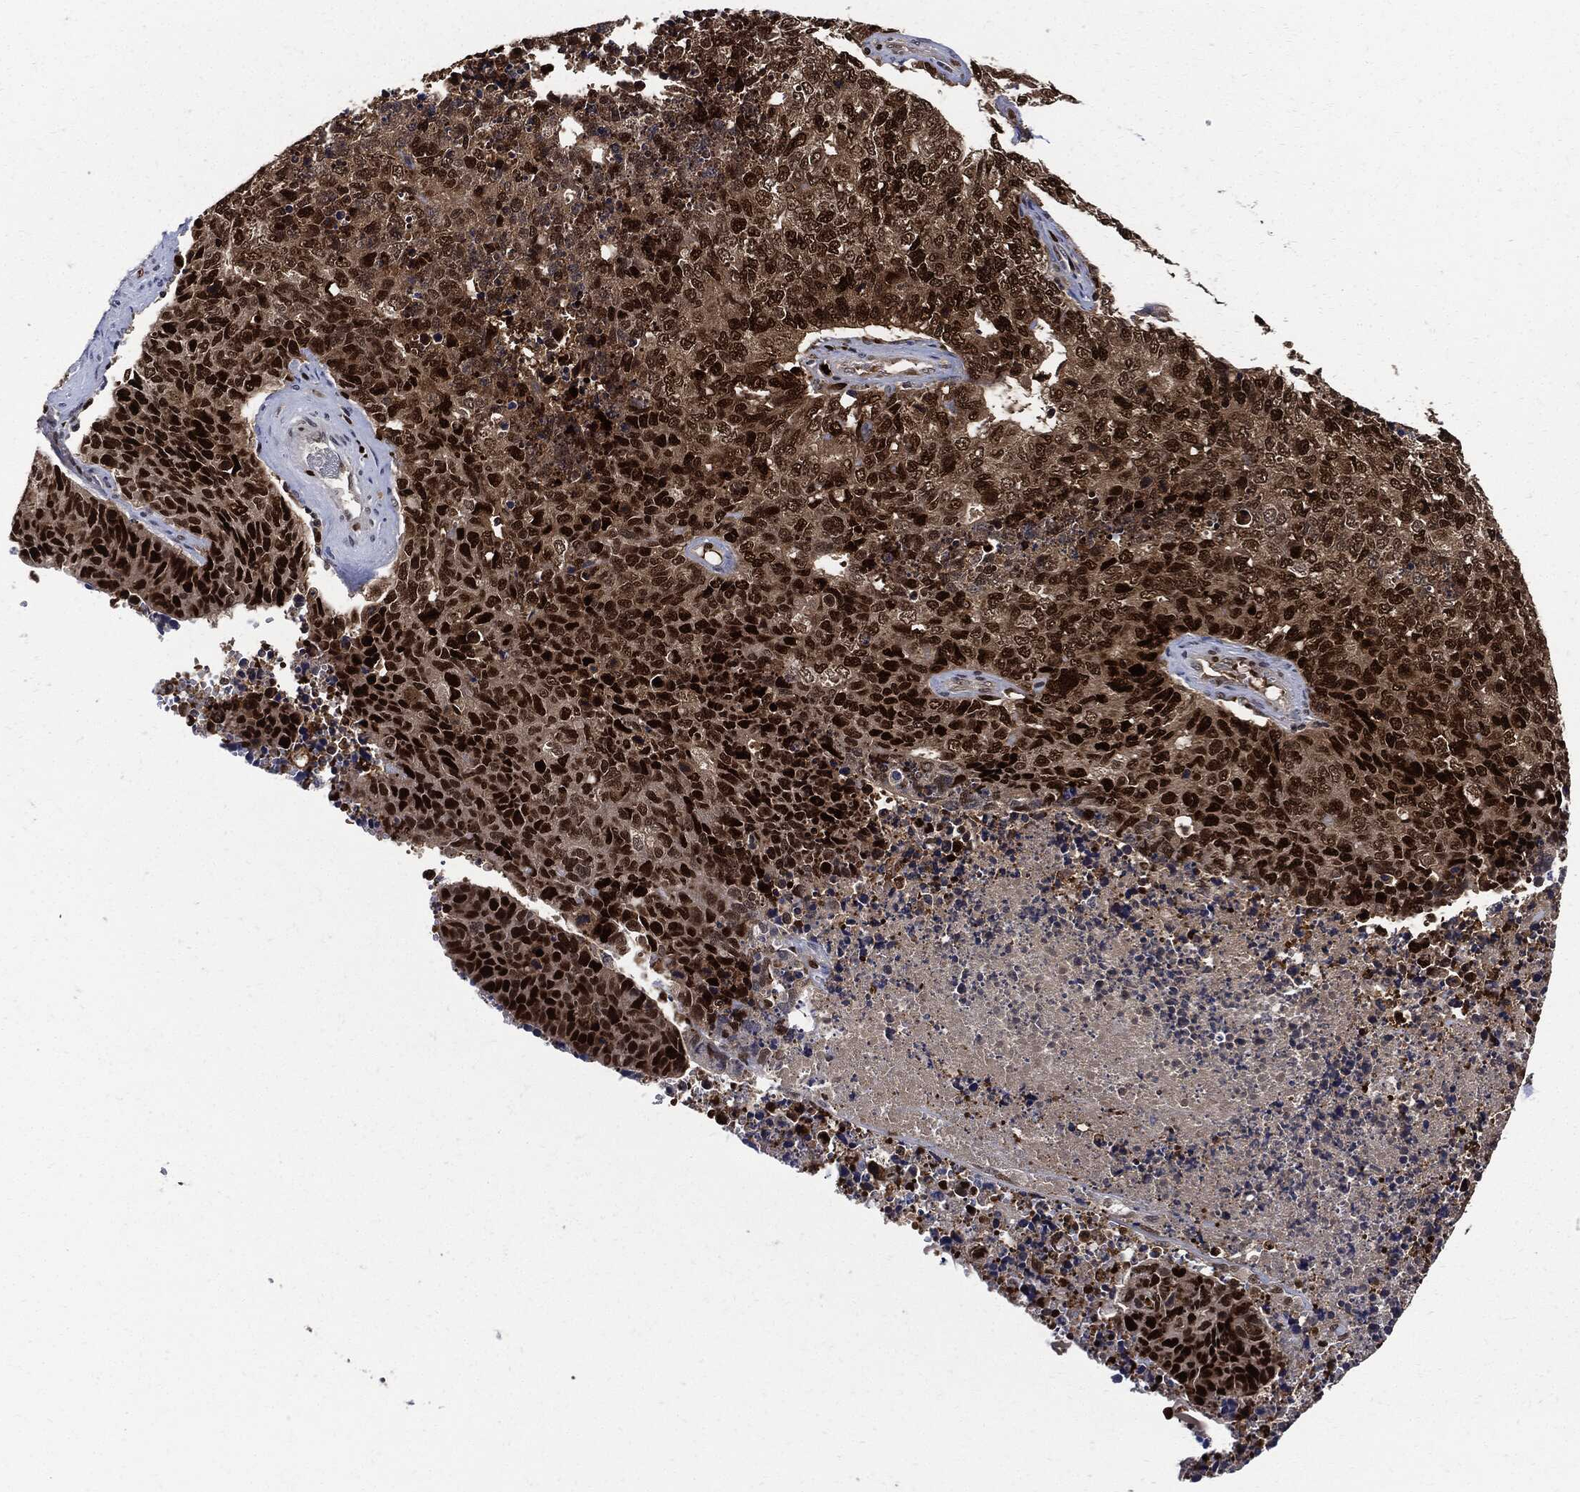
{"staining": {"intensity": "strong", "quantity": "25%-75%", "location": "nuclear"}, "tissue": "cervical cancer", "cell_type": "Tumor cells", "image_type": "cancer", "snomed": [{"axis": "morphology", "description": "Squamous cell carcinoma, NOS"}, {"axis": "topography", "description": "Cervix"}], "caption": "A high amount of strong nuclear expression is identified in approximately 25%-75% of tumor cells in cervical cancer tissue. Using DAB (brown) and hematoxylin (blue) stains, captured at high magnification using brightfield microscopy.", "gene": "PCNA", "patient": {"sex": "female", "age": 63}}